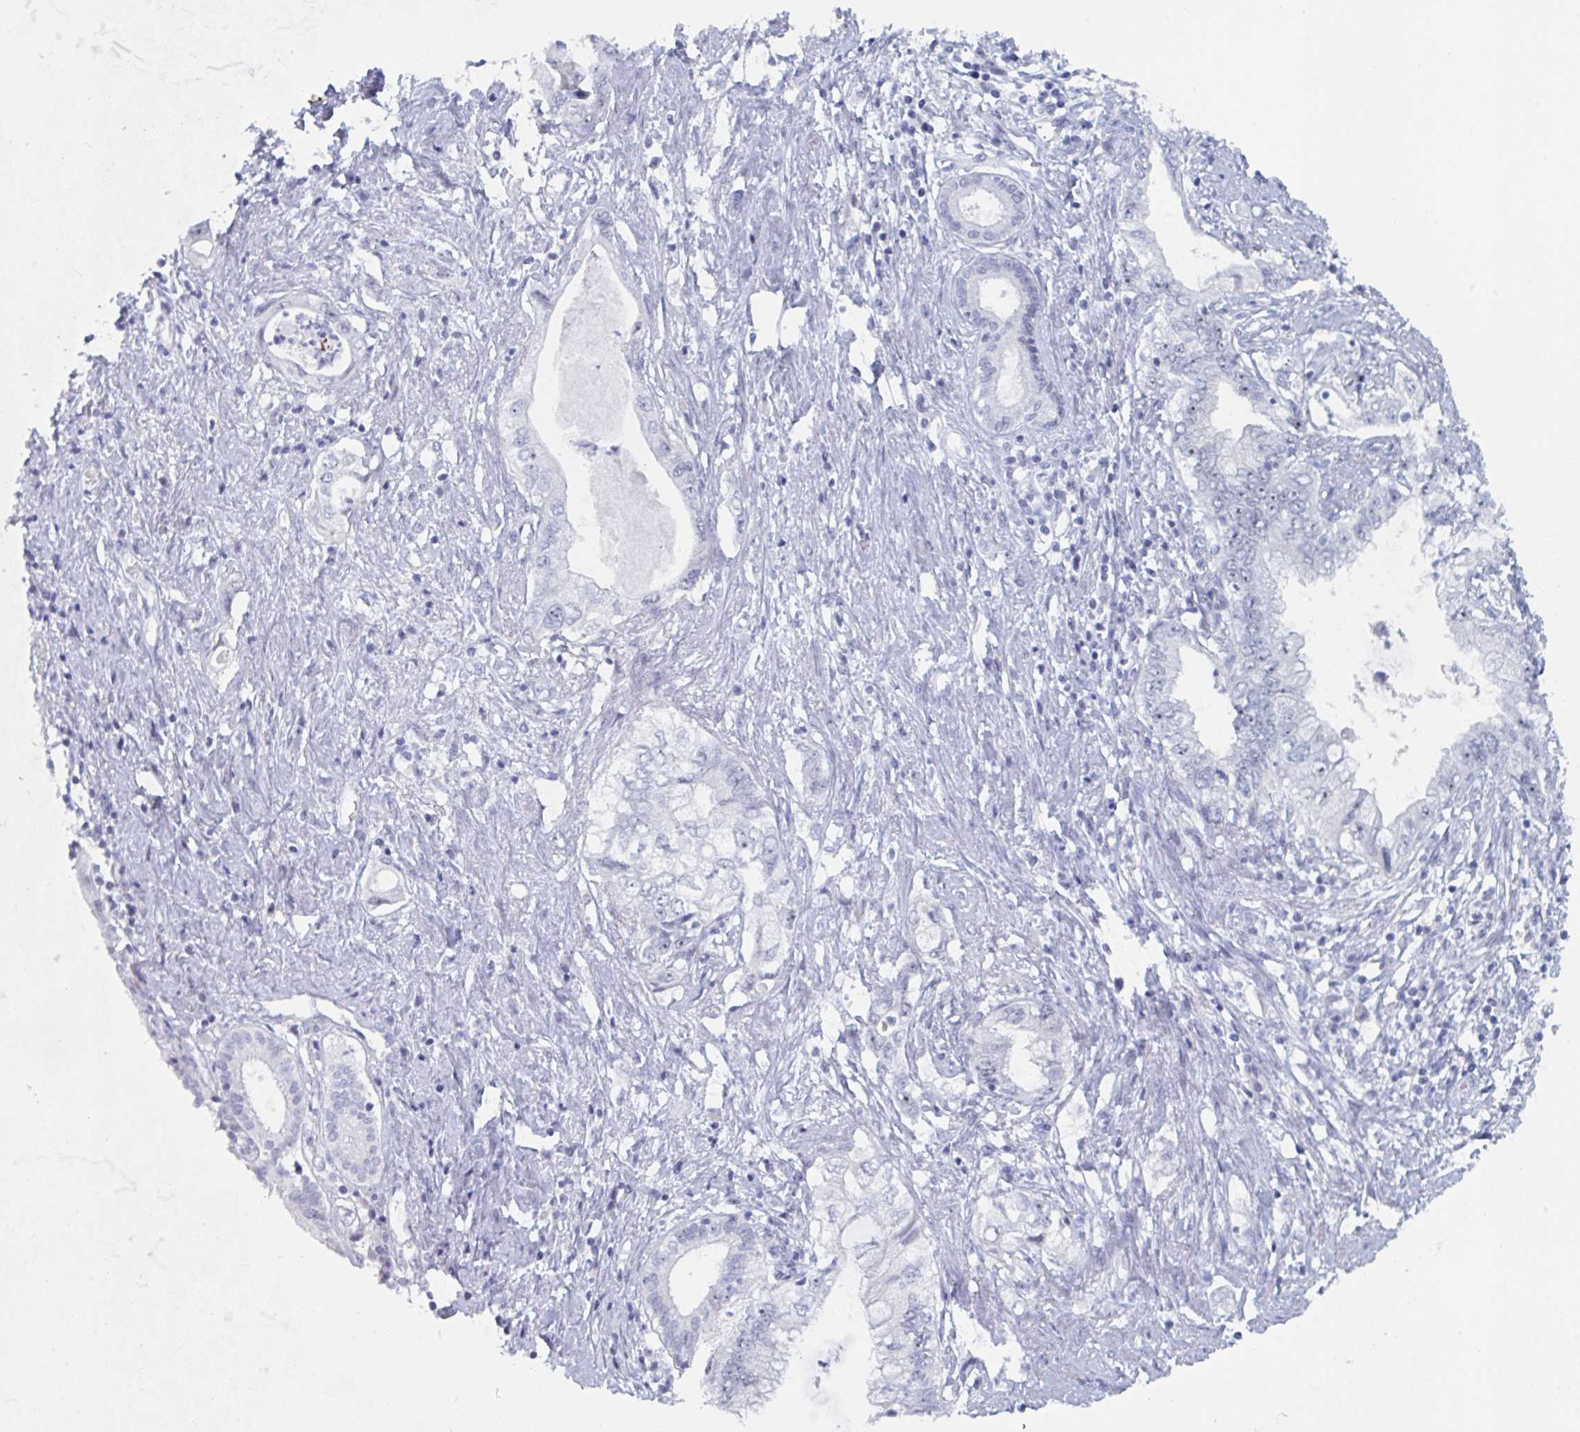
{"staining": {"intensity": "negative", "quantity": "none", "location": "none"}, "tissue": "pancreatic cancer", "cell_type": "Tumor cells", "image_type": "cancer", "snomed": [{"axis": "morphology", "description": "Adenocarcinoma, NOS"}, {"axis": "topography", "description": "Pancreas"}], "caption": "DAB immunohistochemical staining of human pancreatic cancer demonstrates no significant positivity in tumor cells.", "gene": "NR1H2", "patient": {"sex": "female", "age": 73}}